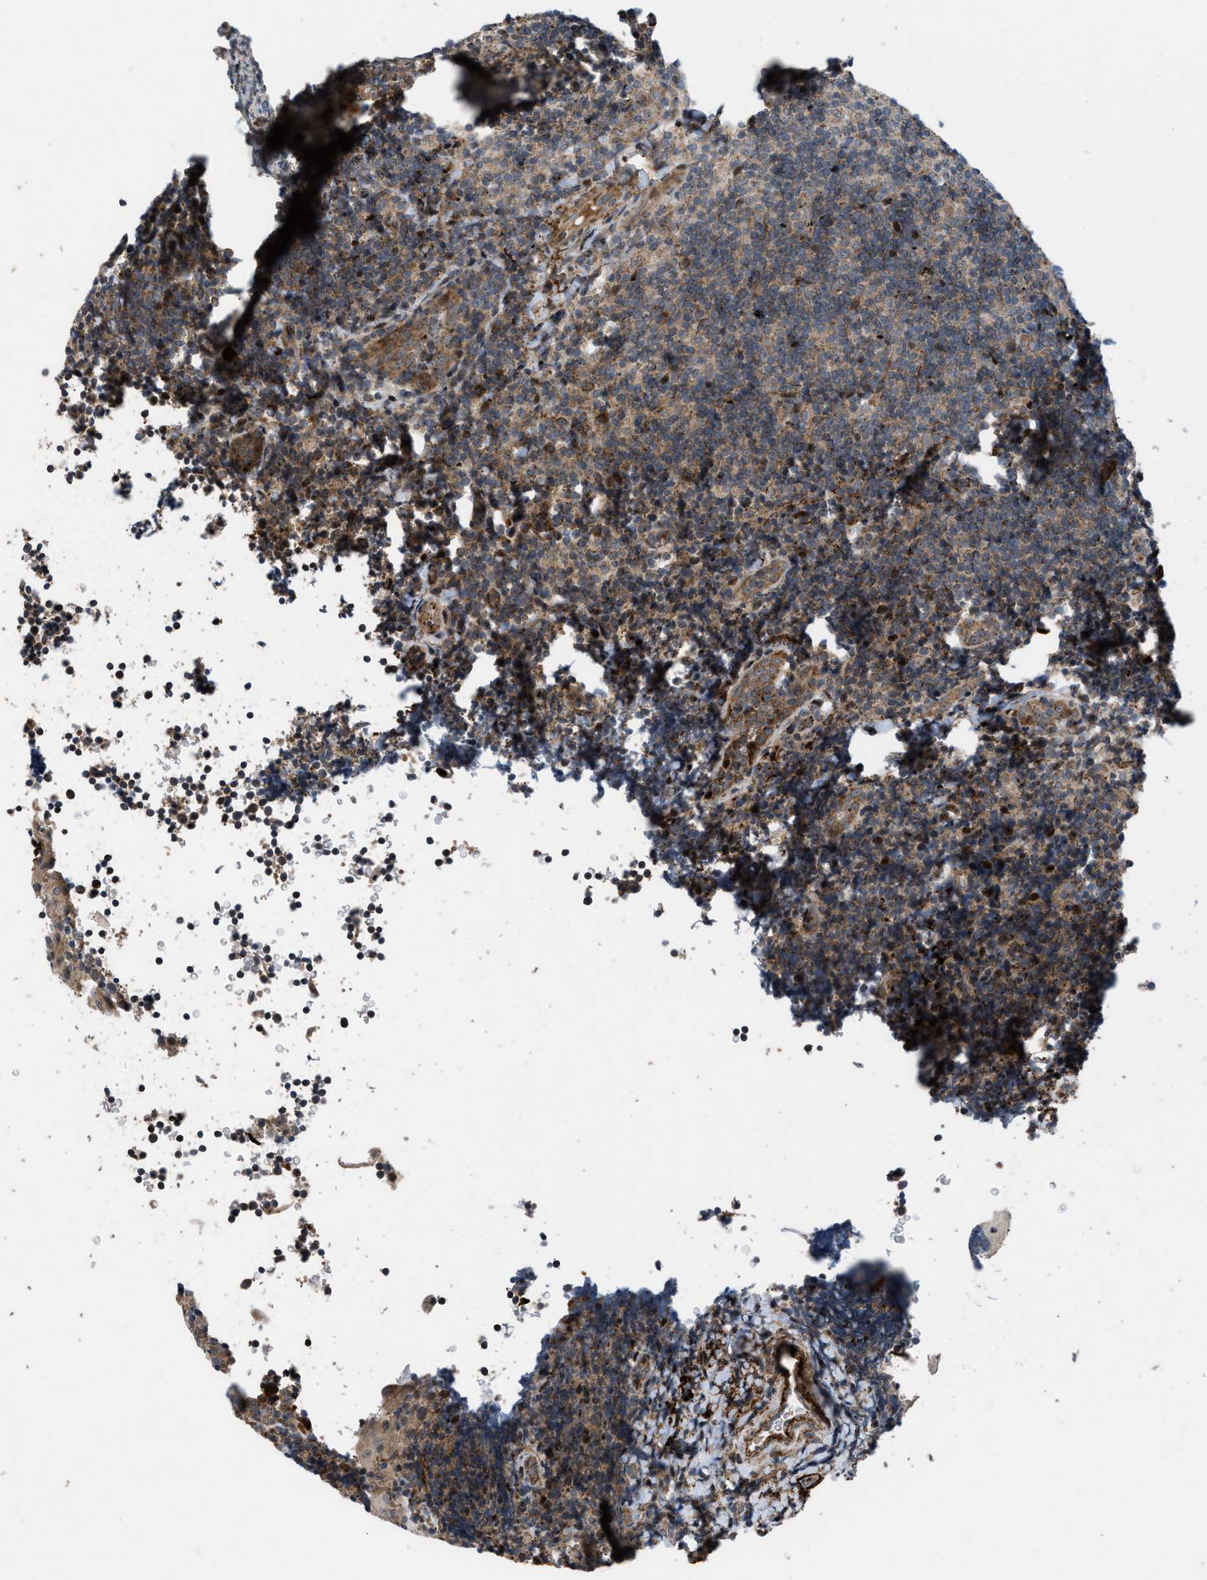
{"staining": {"intensity": "weak", "quantity": ">75%", "location": "cytoplasmic/membranous"}, "tissue": "ovary", "cell_type": "Follicle cells", "image_type": "normal", "snomed": [{"axis": "morphology", "description": "Normal tissue, NOS"}, {"axis": "topography", "description": "Ovary"}], "caption": "Ovary stained for a protein displays weak cytoplasmic/membranous positivity in follicle cells. (DAB (3,3'-diaminobenzidine) IHC with brightfield microscopy, high magnification).", "gene": "AP3M2", "patient": {"sex": "female", "age": 41}}